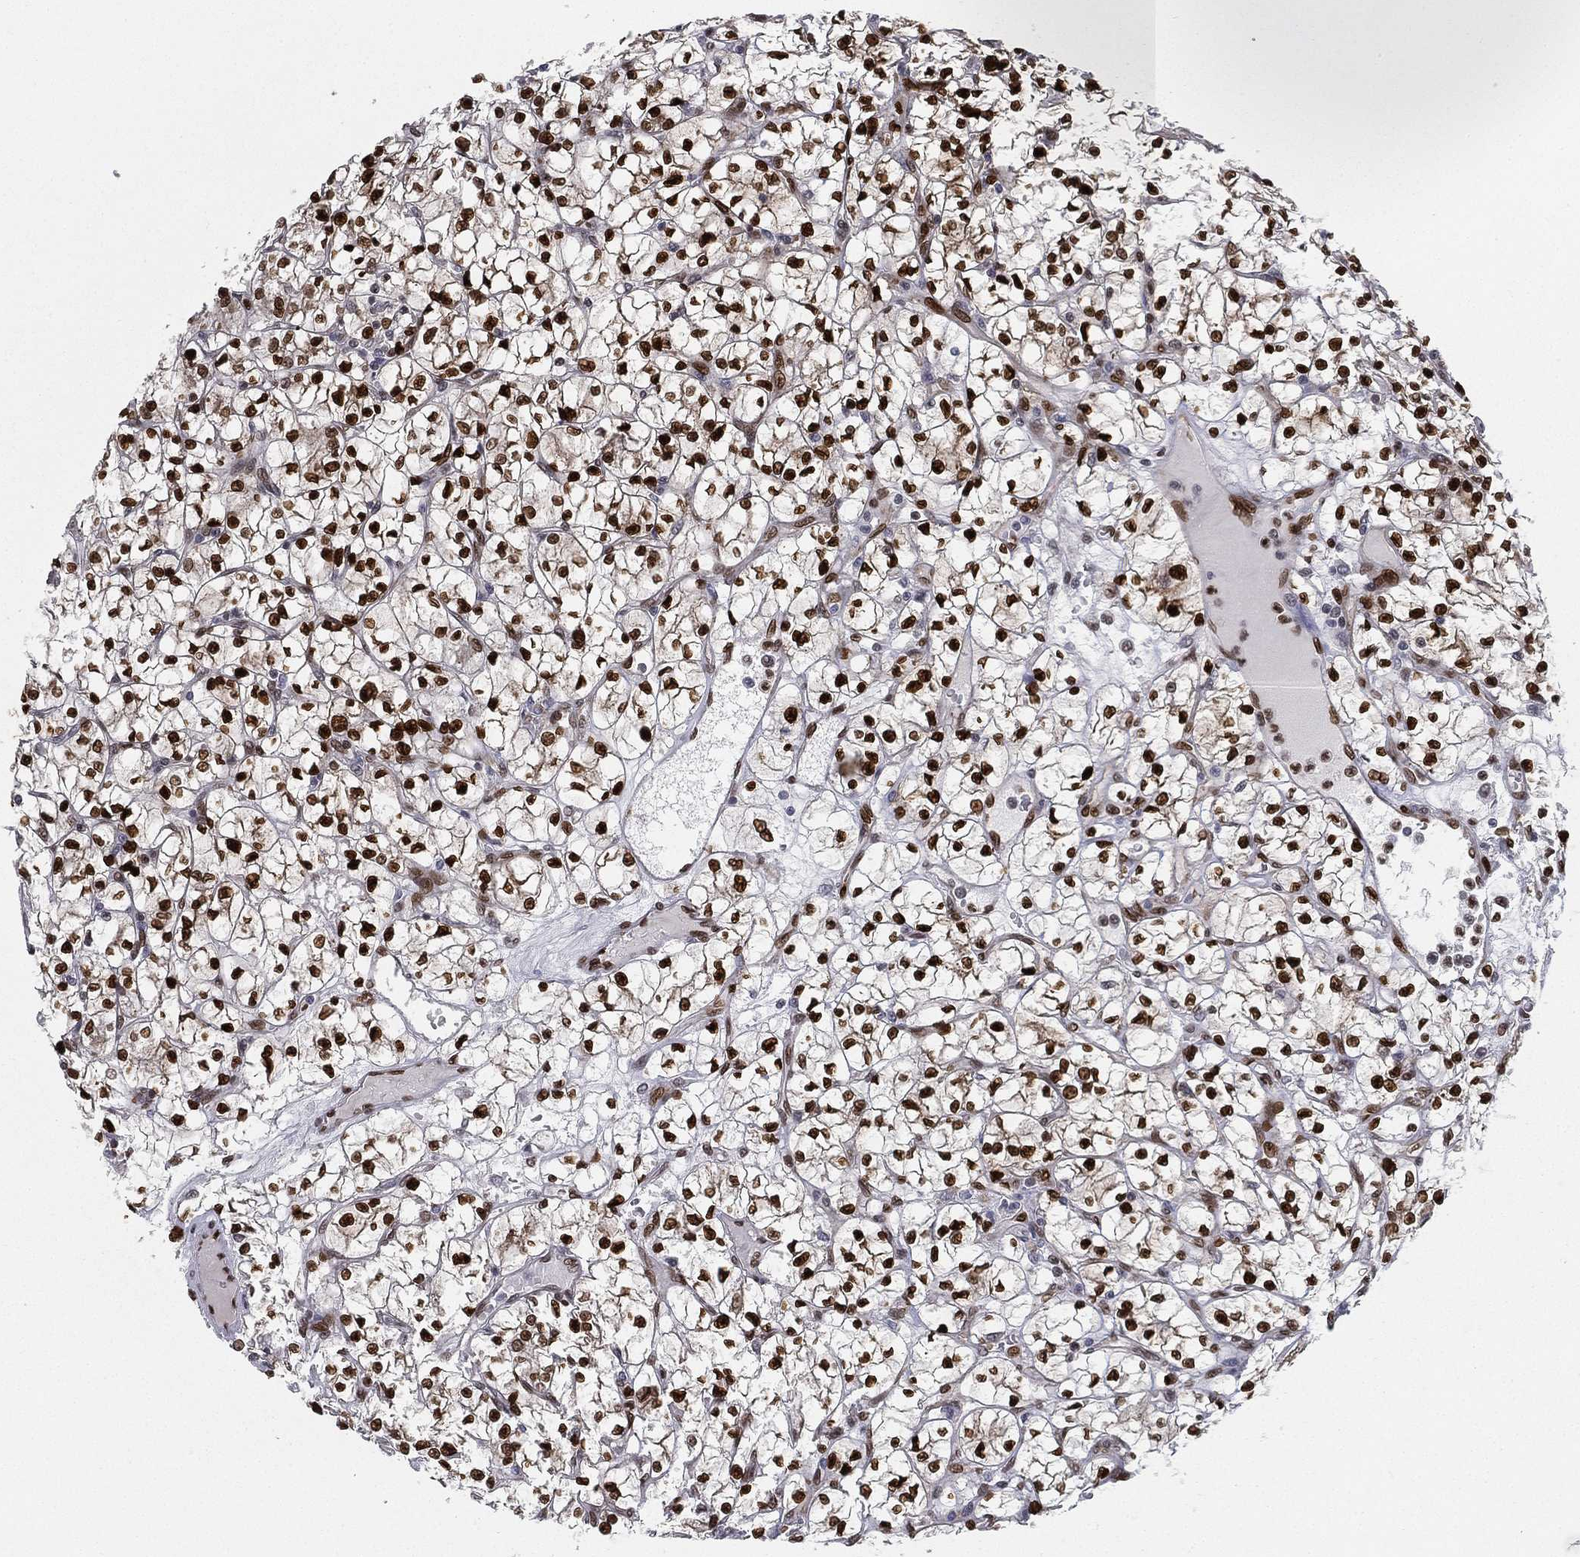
{"staining": {"intensity": "strong", "quantity": ">75%", "location": "nuclear"}, "tissue": "renal cancer", "cell_type": "Tumor cells", "image_type": "cancer", "snomed": [{"axis": "morphology", "description": "Adenocarcinoma, NOS"}, {"axis": "topography", "description": "Kidney"}], "caption": "Approximately >75% of tumor cells in human renal cancer (adenocarcinoma) reveal strong nuclear protein positivity as visualized by brown immunohistochemical staining.", "gene": "LMNB1", "patient": {"sex": "female", "age": 64}}